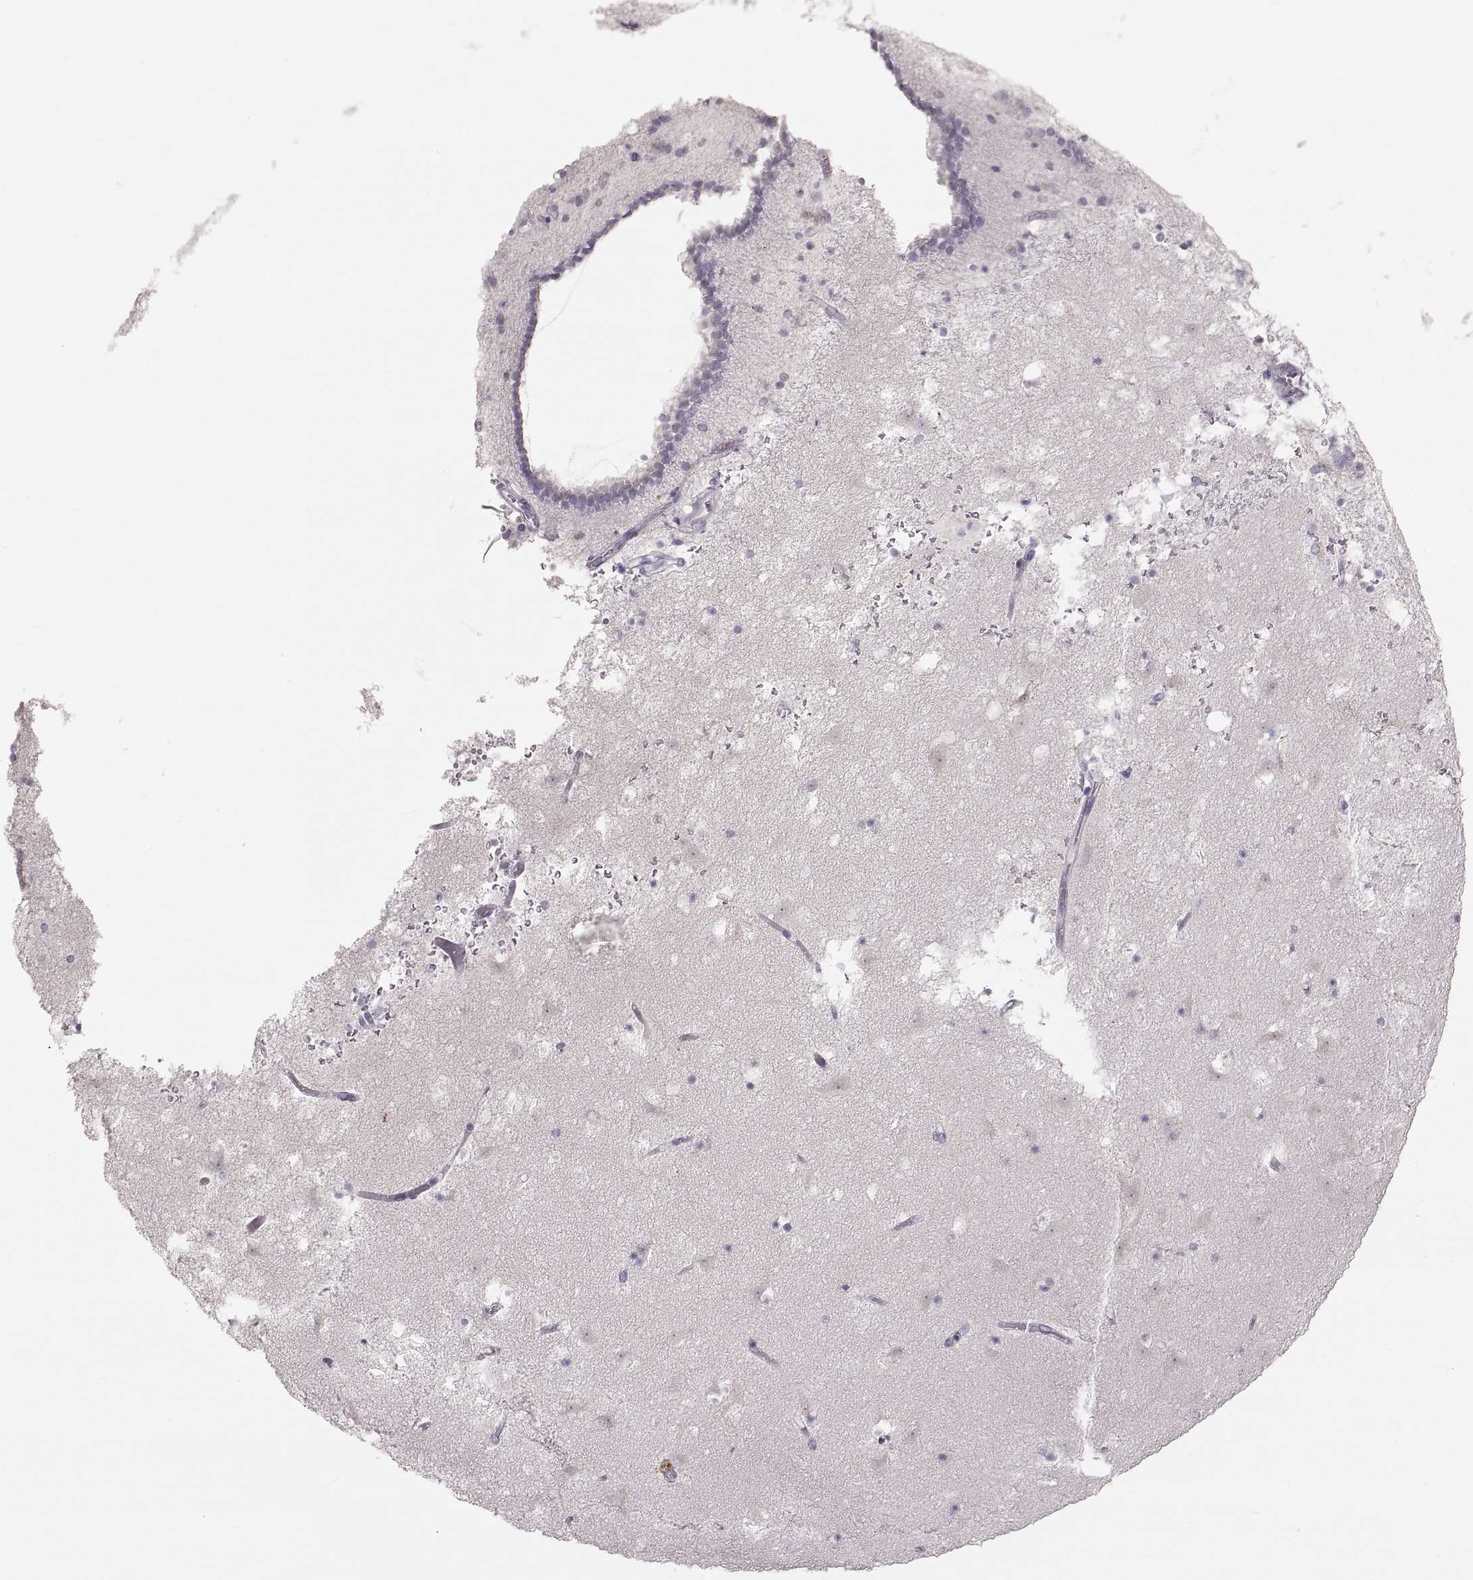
{"staining": {"intensity": "negative", "quantity": "none", "location": "none"}, "tissue": "caudate", "cell_type": "Glial cells", "image_type": "normal", "snomed": [{"axis": "morphology", "description": "Normal tissue, NOS"}, {"axis": "topography", "description": "Lateral ventricle wall"}], "caption": "A high-resolution histopathology image shows IHC staining of benign caudate, which exhibits no significant staining in glial cells. (Stains: DAB (3,3'-diaminobenzidine) immunohistochemistry with hematoxylin counter stain, Microscopy: brightfield microscopy at high magnification).", "gene": "RUNDC3A", "patient": {"sex": "female", "age": 42}}